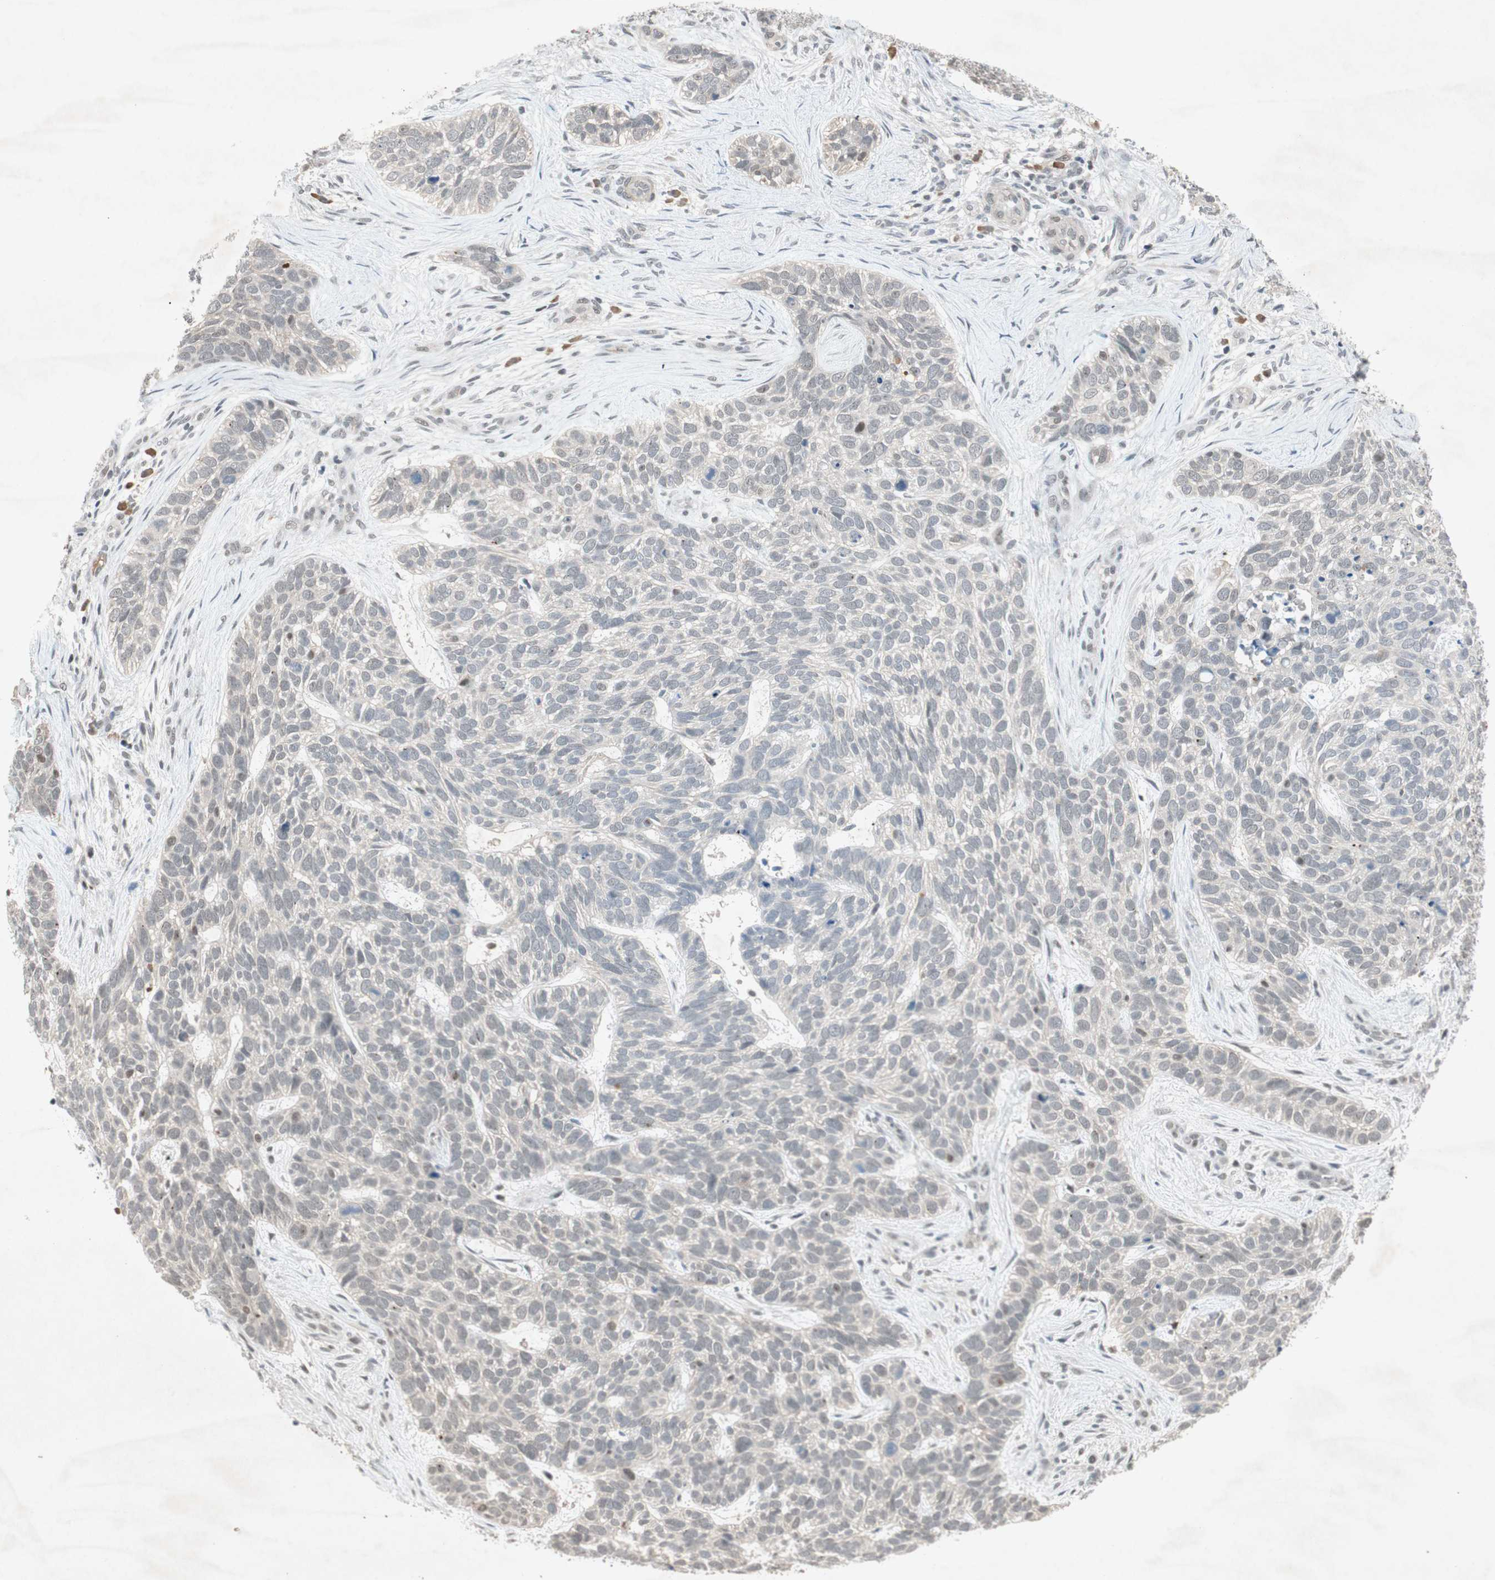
{"staining": {"intensity": "negative", "quantity": "none", "location": "none"}, "tissue": "skin cancer", "cell_type": "Tumor cells", "image_type": "cancer", "snomed": [{"axis": "morphology", "description": "Basal cell carcinoma"}, {"axis": "topography", "description": "Skin"}], "caption": "DAB immunohistochemical staining of skin basal cell carcinoma displays no significant expression in tumor cells.", "gene": "RNGTT", "patient": {"sex": "male", "age": 87}}